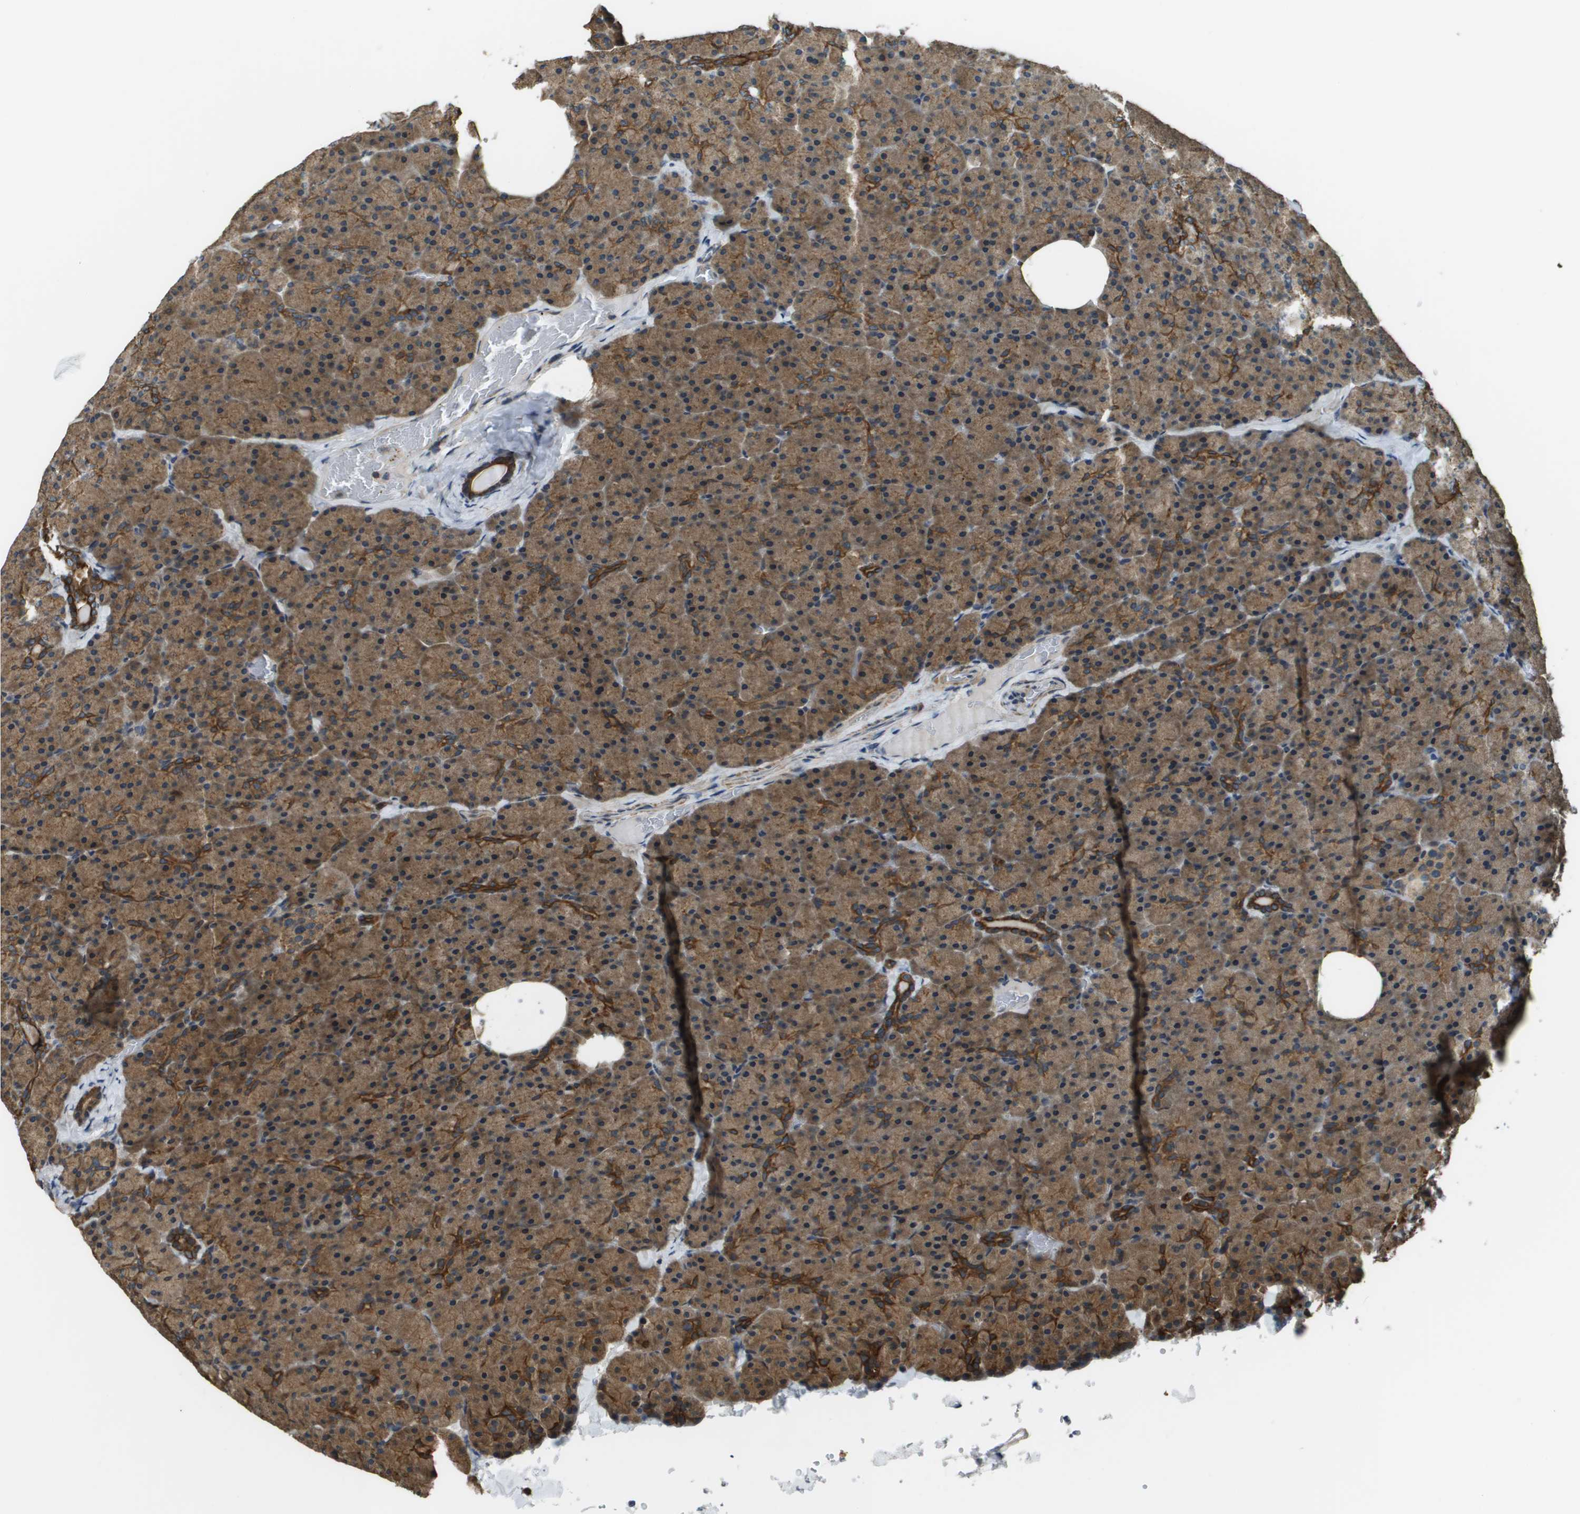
{"staining": {"intensity": "strong", "quantity": ">75%", "location": "cytoplasmic/membranous"}, "tissue": "pancreas", "cell_type": "Exocrine glandular cells", "image_type": "normal", "snomed": [{"axis": "morphology", "description": "Normal tissue, NOS"}, {"axis": "topography", "description": "Pancreas"}], "caption": "Immunohistochemical staining of unremarkable pancreas displays >75% levels of strong cytoplasmic/membranous protein expression in approximately >75% of exocrine glandular cells.", "gene": "CDKN2C", "patient": {"sex": "female", "age": 35}}